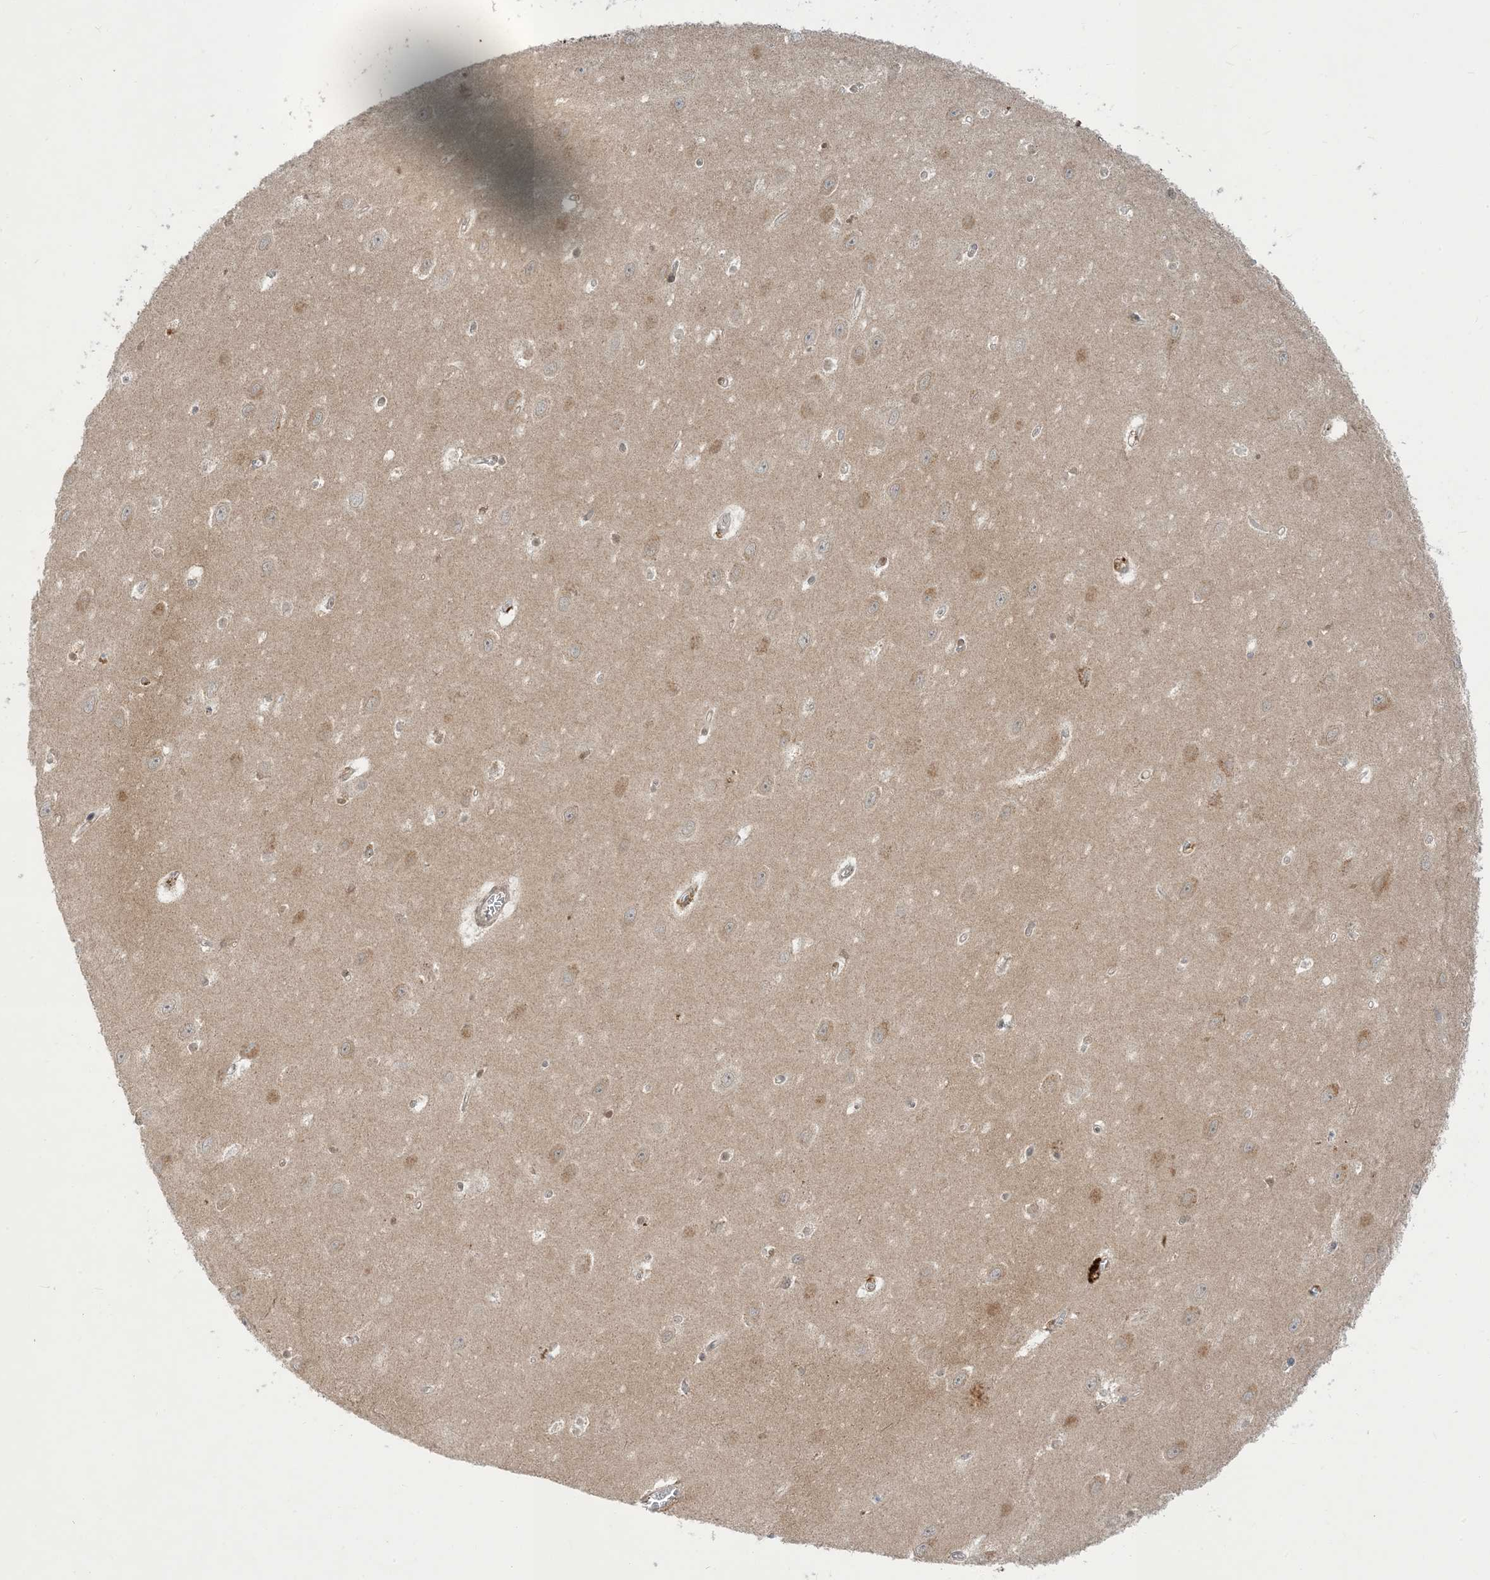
{"staining": {"intensity": "negative", "quantity": "none", "location": "none"}, "tissue": "hippocampus", "cell_type": "Glial cells", "image_type": "normal", "snomed": [{"axis": "morphology", "description": "Normal tissue, NOS"}, {"axis": "topography", "description": "Hippocampus"}], "caption": "The histopathology image demonstrates no staining of glial cells in normal hippocampus.", "gene": "NAGK", "patient": {"sex": "female", "age": 64}}